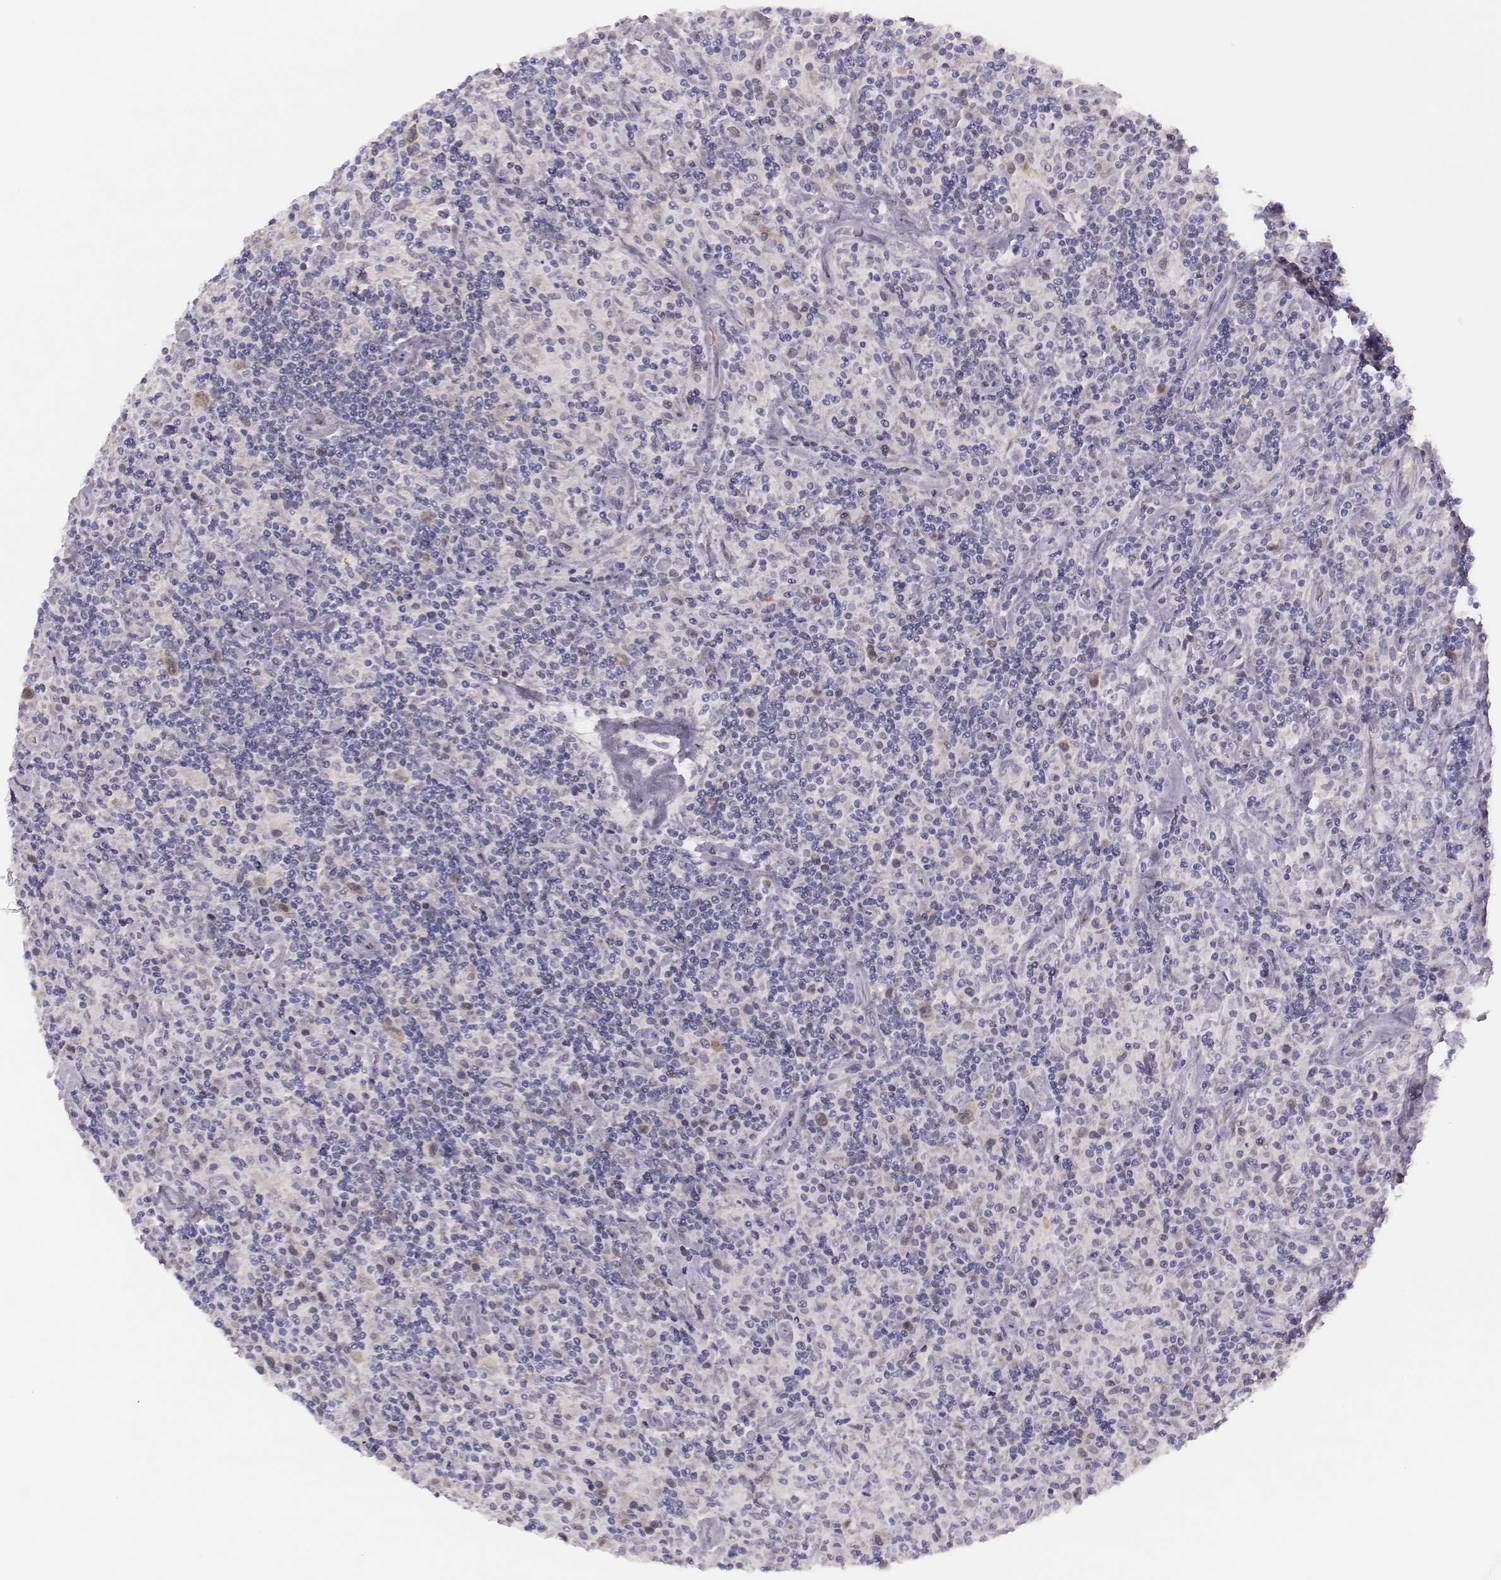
{"staining": {"intensity": "negative", "quantity": "none", "location": "none"}, "tissue": "lymphoma", "cell_type": "Tumor cells", "image_type": "cancer", "snomed": [{"axis": "morphology", "description": "Hodgkin's disease, NOS"}, {"axis": "topography", "description": "Lymph node"}], "caption": "This is a image of immunohistochemistry (IHC) staining of lymphoma, which shows no positivity in tumor cells.", "gene": "PBK", "patient": {"sex": "male", "age": 70}}